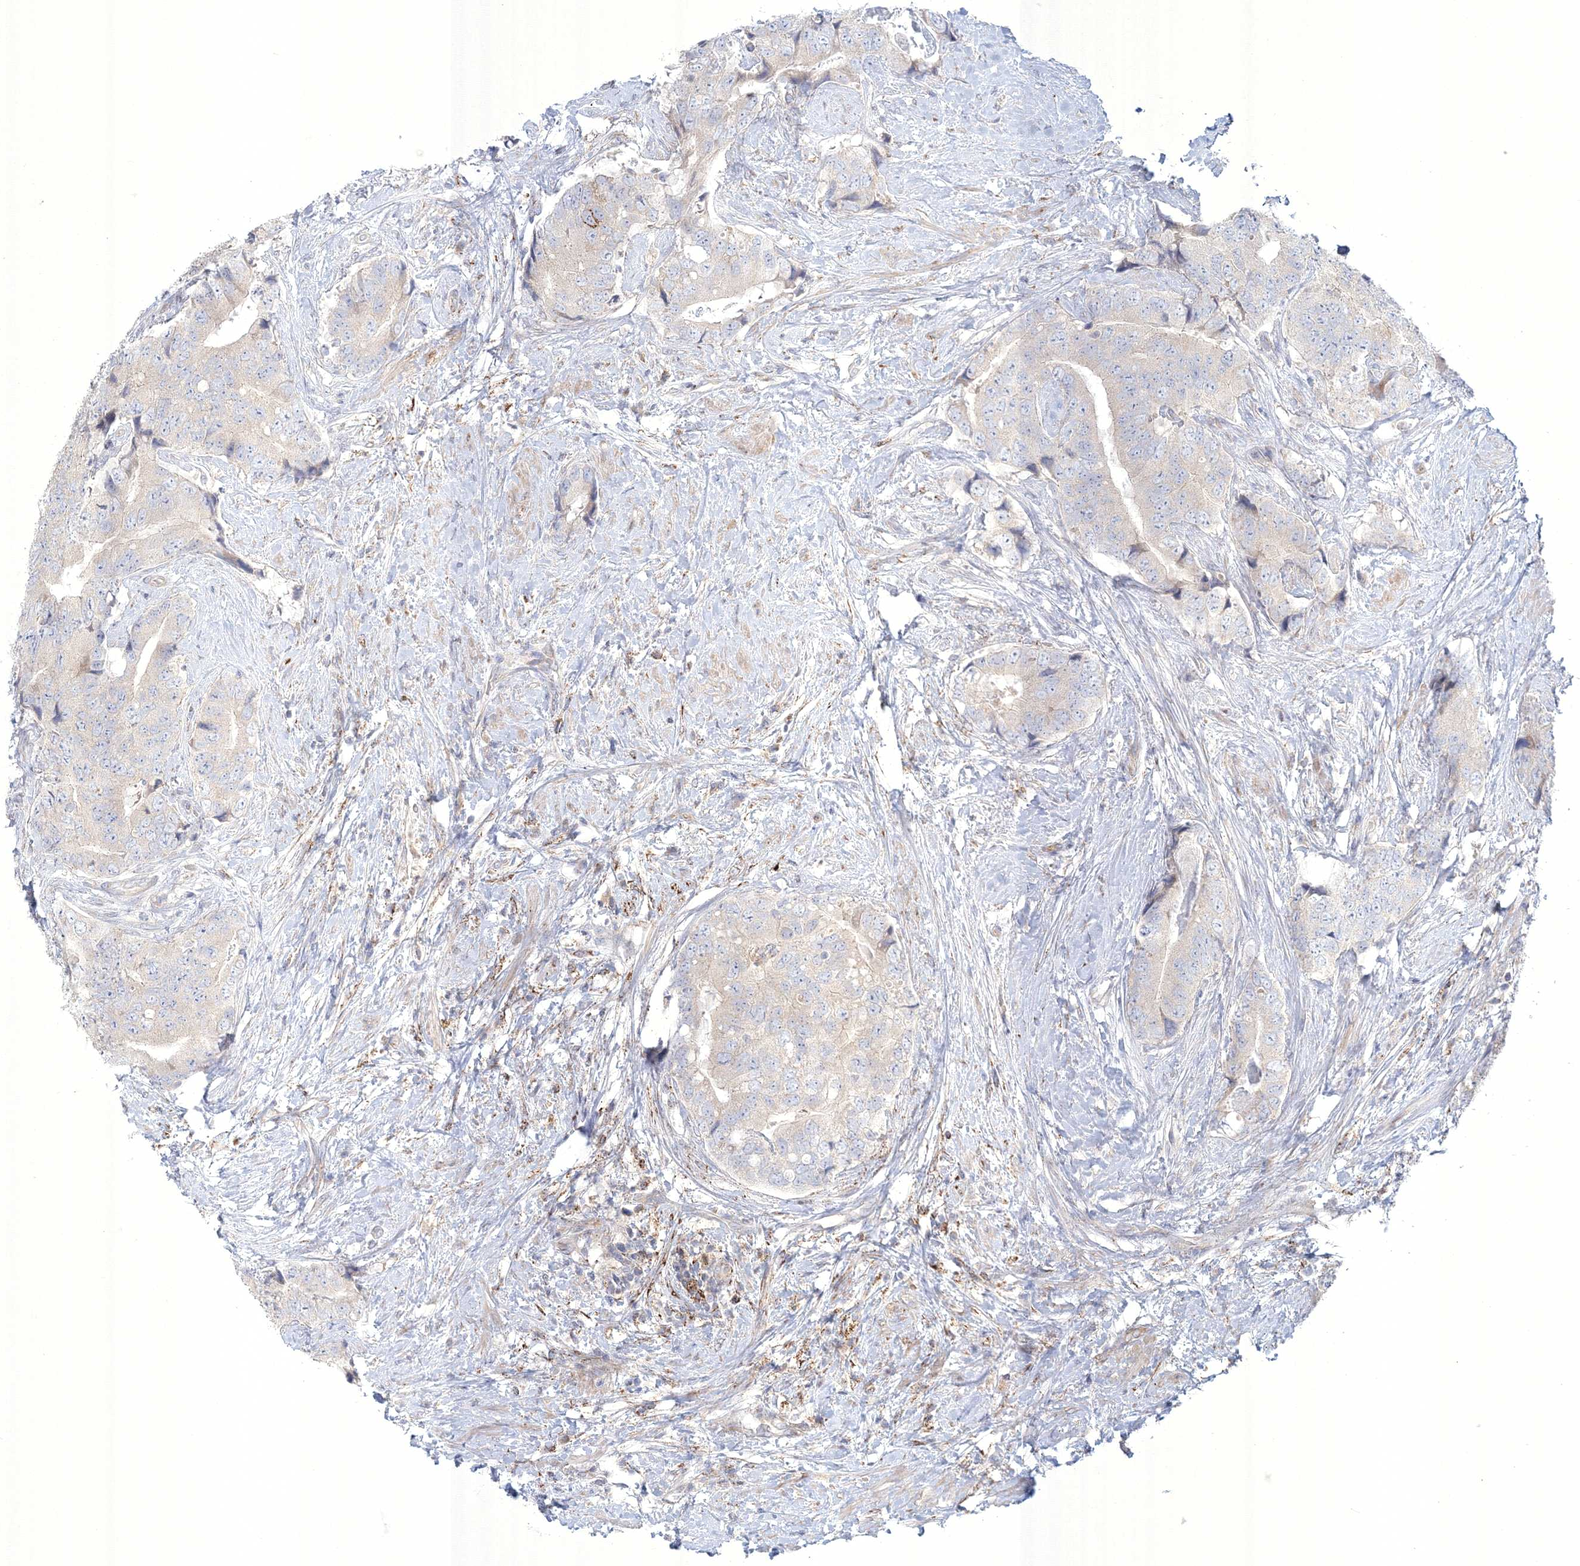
{"staining": {"intensity": "negative", "quantity": "none", "location": "none"}, "tissue": "prostate cancer", "cell_type": "Tumor cells", "image_type": "cancer", "snomed": [{"axis": "morphology", "description": "Adenocarcinoma, High grade"}, {"axis": "topography", "description": "Prostate"}], "caption": "This image is of prostate cancer stained with IHC to label a protein in brown with the nuclei are counter-stained blue. There is no expression in tumor cells.", "gene": "WDR49", "patient": {"sex": "male", "age": 70}}